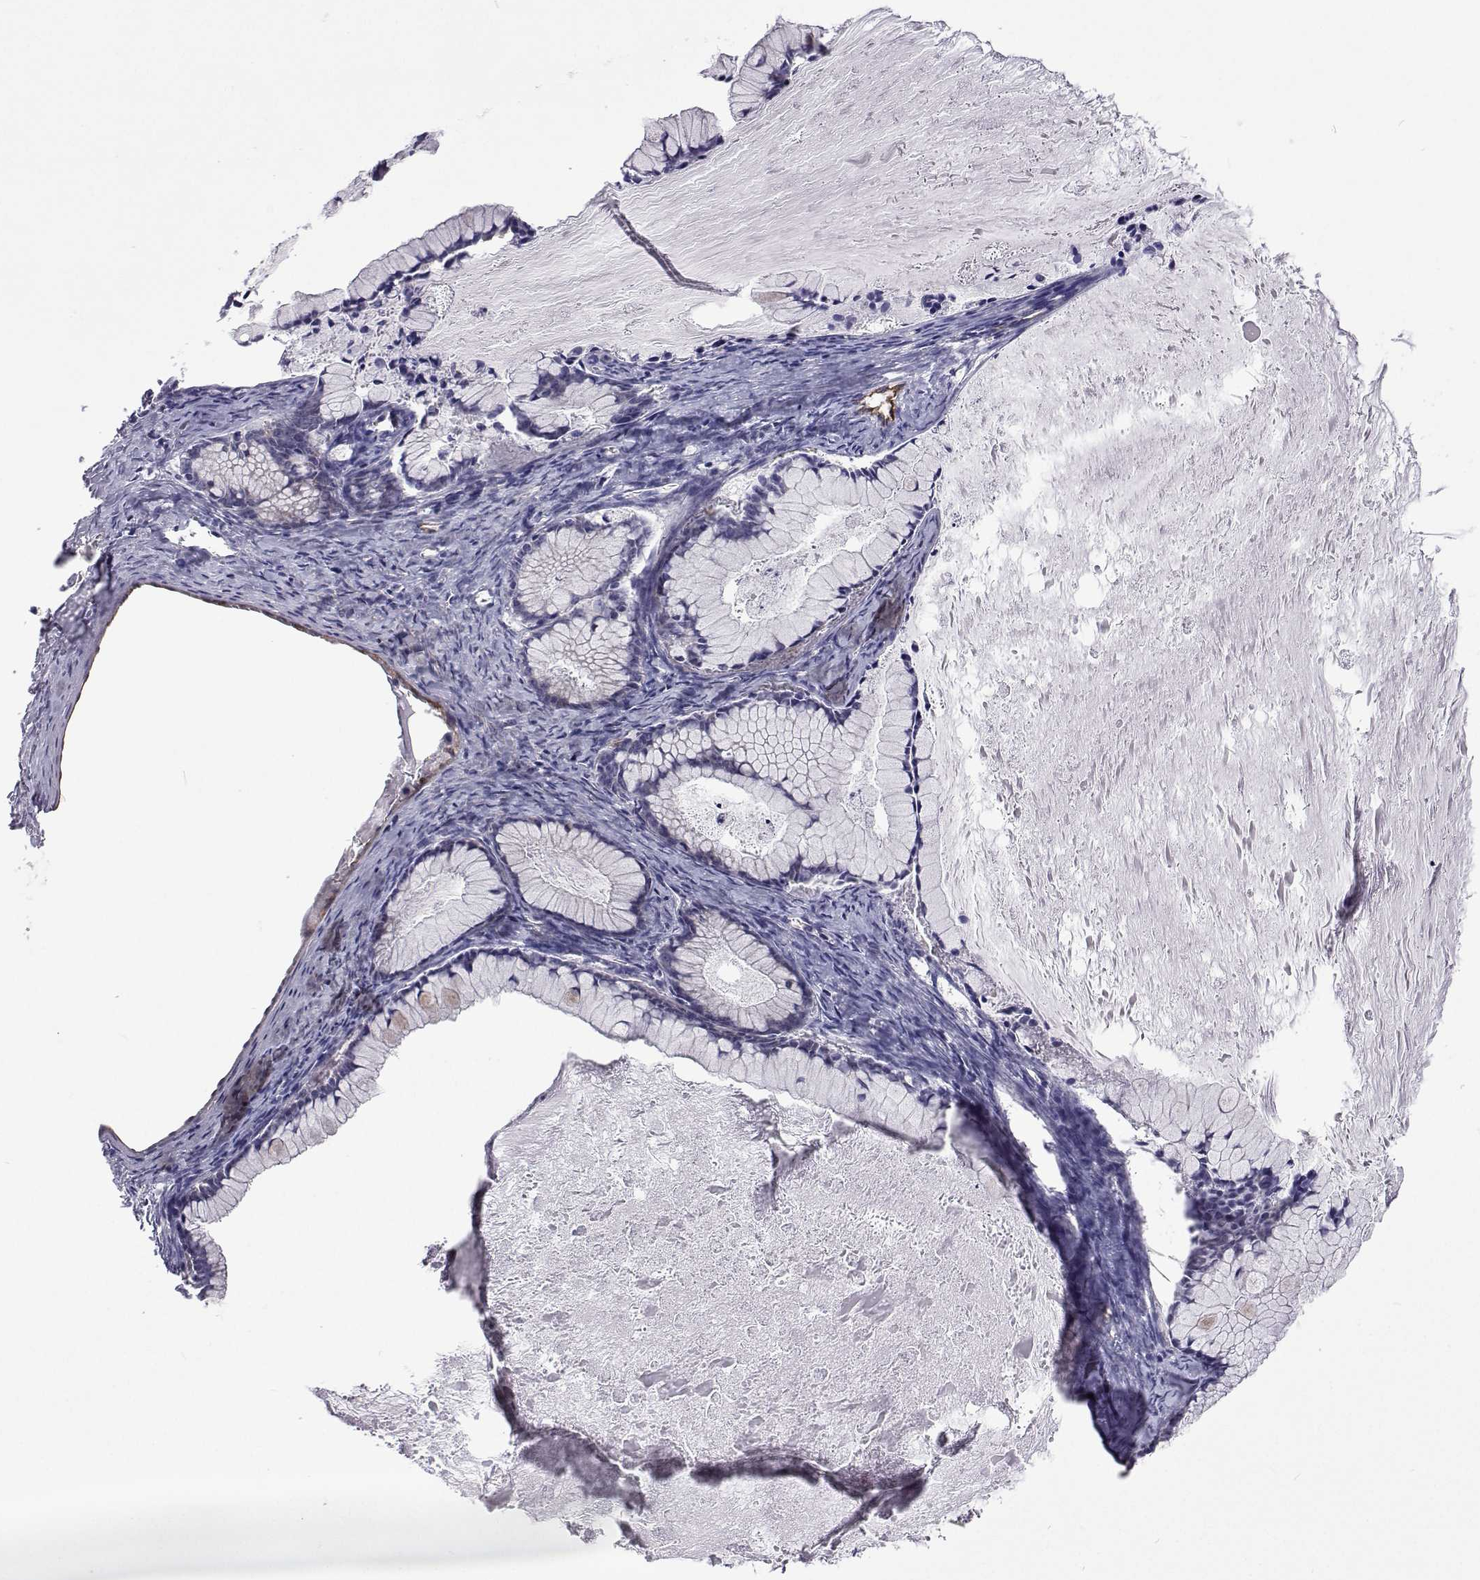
{"staining": {"intensity": "negative", "quantity": "none", "location": "none"}, "tissue": "ovarian cancer", "cell_type": "Tumor cells", "image_type": "cancer", "snomed": [{"axis": "morphology", "description": "Cystadenocarcinoma, mucinous, NOS"}, {"axis": "topography", "description": "Ovary"}], "caption": "Immunohistochemistry (IHC) of human mucinous cystadenocarcinoma (ovarian) shows no expression in tumor cells.", "gene": "NPR3", "patient": {"sex": "female", "age": 41}}